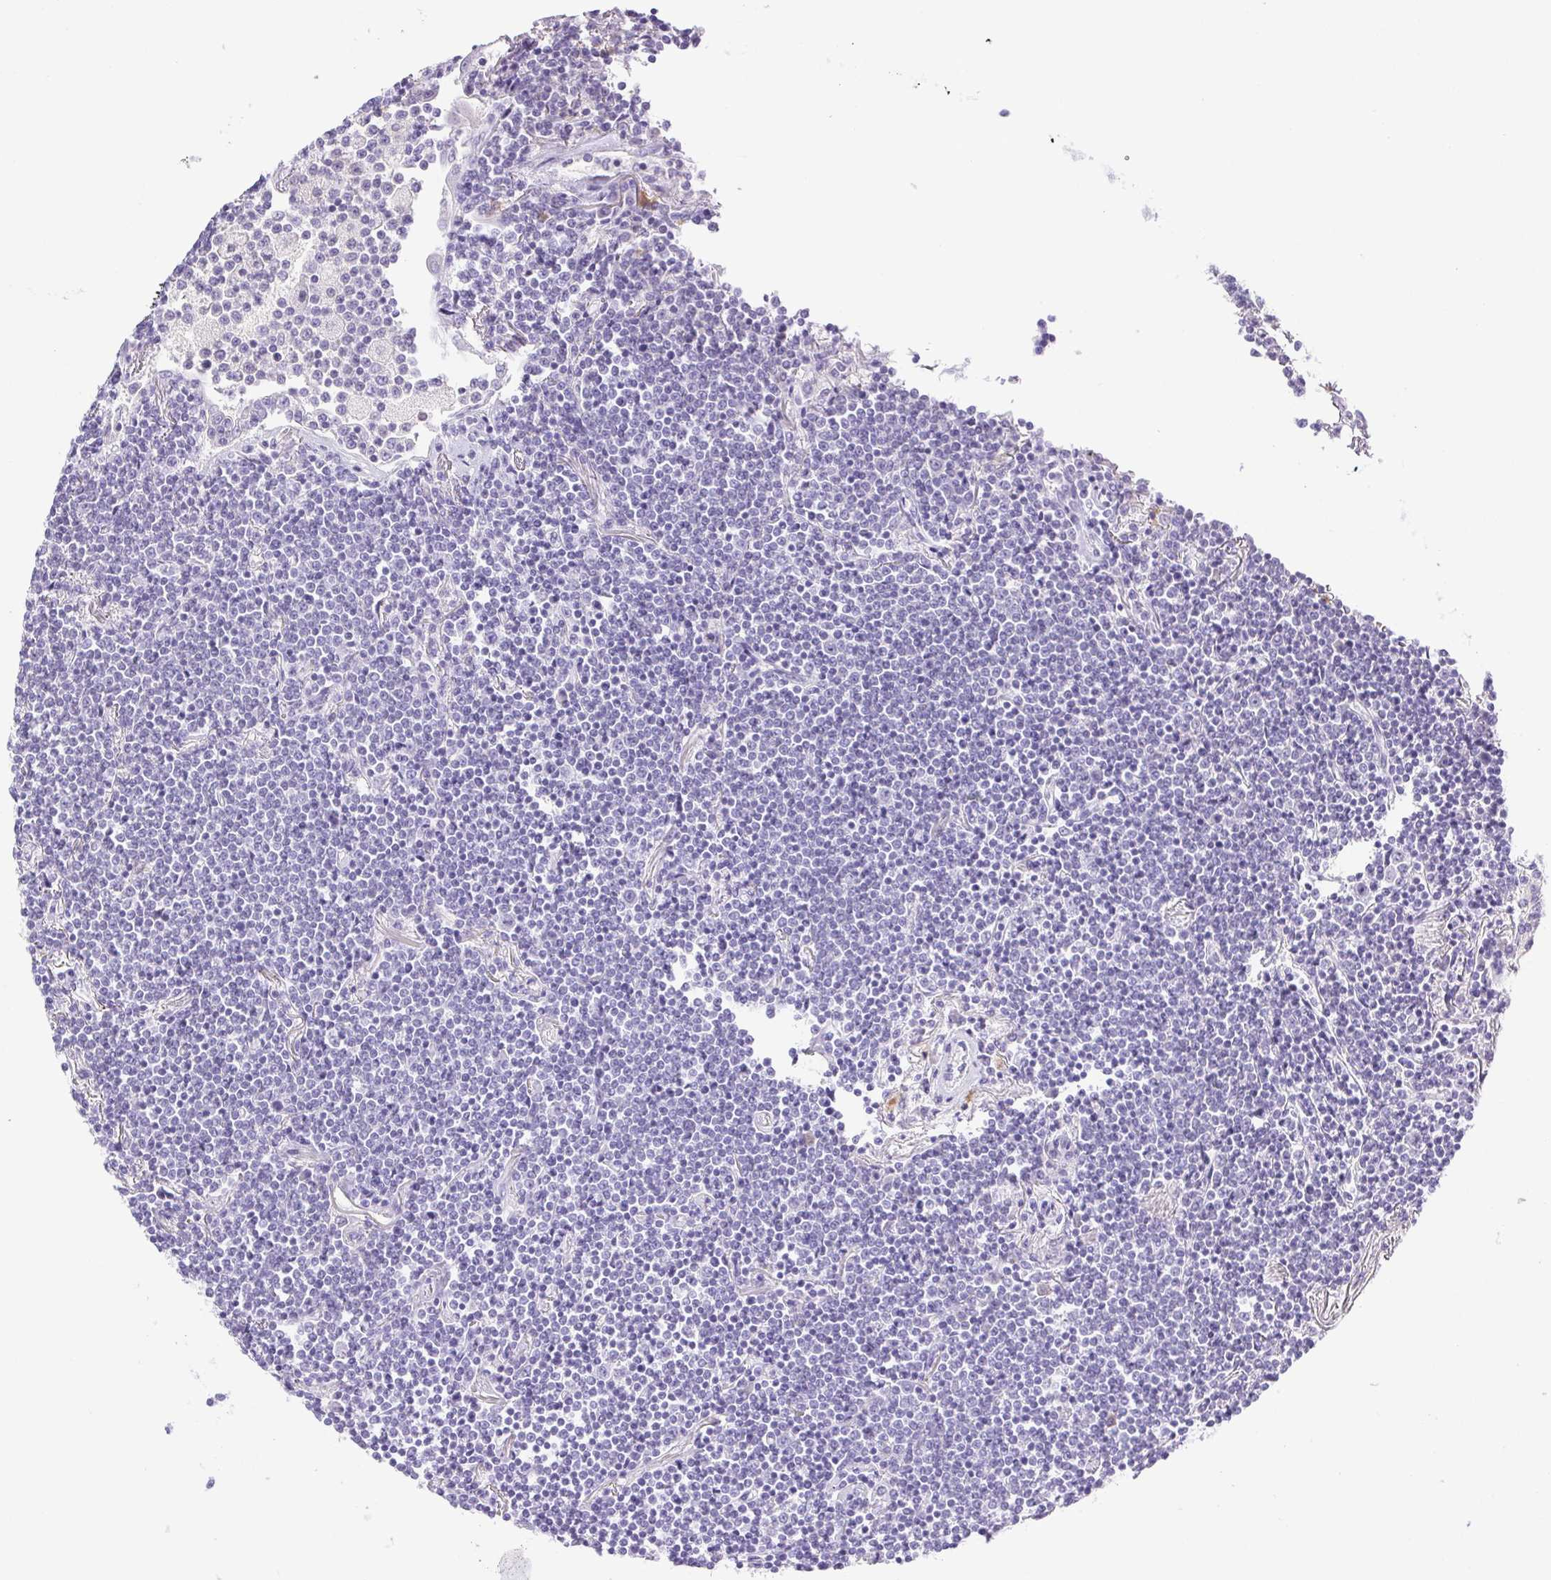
{"staining": {"intensity": "negative", "quantity": "none", "location": "none"}, "tissue": "lymphoma", "cell_type": "Tumor cells", "image_type": "cancer", "snomed": [{"axis": "morphology", "description": "Malignant lymphoma, non-Hodgkin's type, Low grade"}, {"axis": "topography", "description": "Lung"}], "caption": "Lymphoma was stained to show a protein in brown. There is no significant staining in tumor cells. Brightfield microscopy of immunohistochemistry stained with DAB (brown) and hematoxylin (blue), captured at high magnification.", "gene": "PAPPA2", "patient": {"sex": "female", "age": 71}}